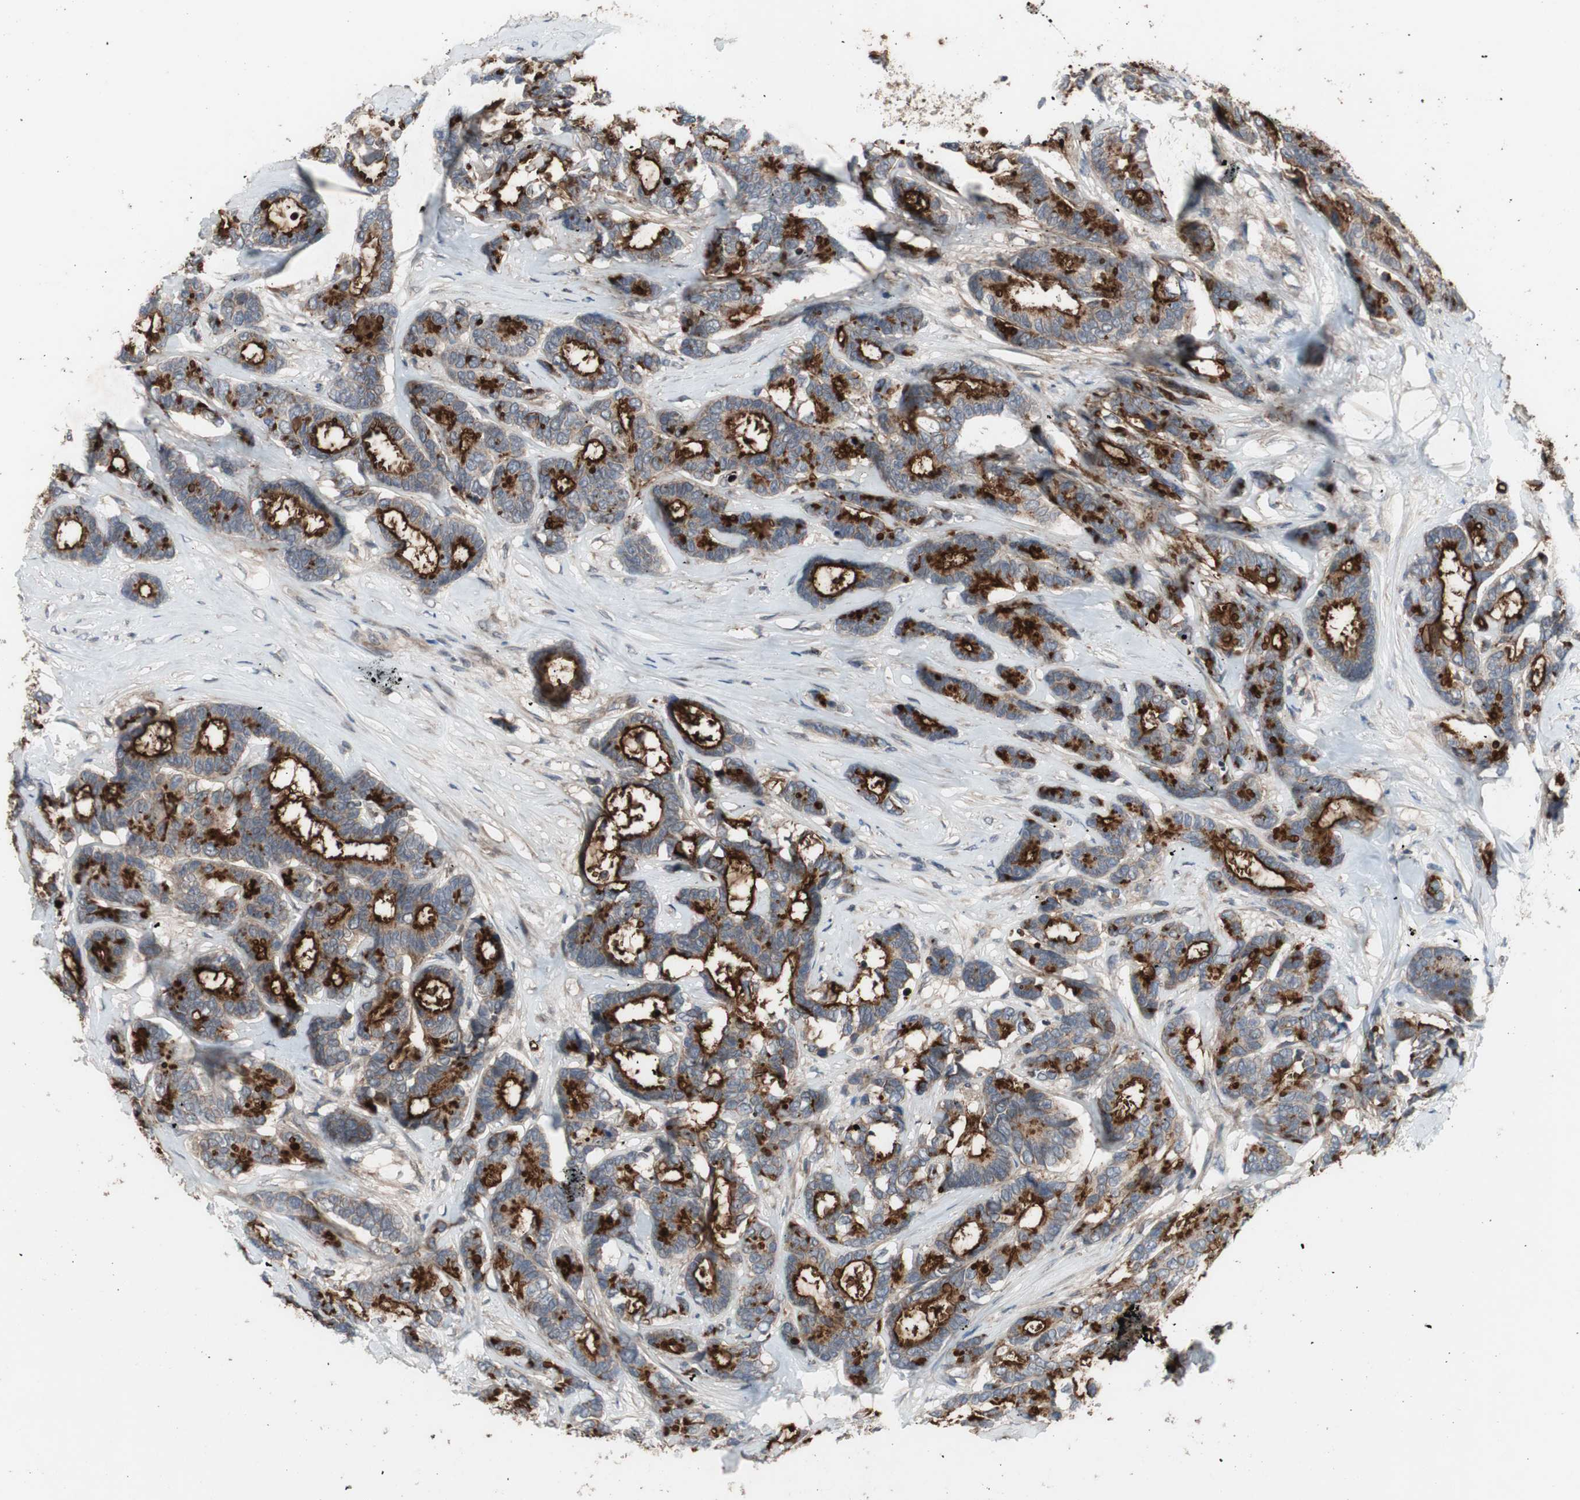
{"staining": {"intensity": "moderate", "quantity": ">75%", "location": "cytoplasmic/membranous"}, "tissue": "breast cancer", "cell_type": "Tumor cells", "image_type": "cancer", "snomed": [{"axis": "morphology", "description": "Duct carcinoma"}, {"axis": "topography", "description": "Breast"}], "caption": "Brown immunohistochemical staining in breast cancer shows moderate cytoplasmic/membranous staining in about >75% of tumor cells.", "gene": "OAZ1", "patient": {"sex": "female", "age": 87}}